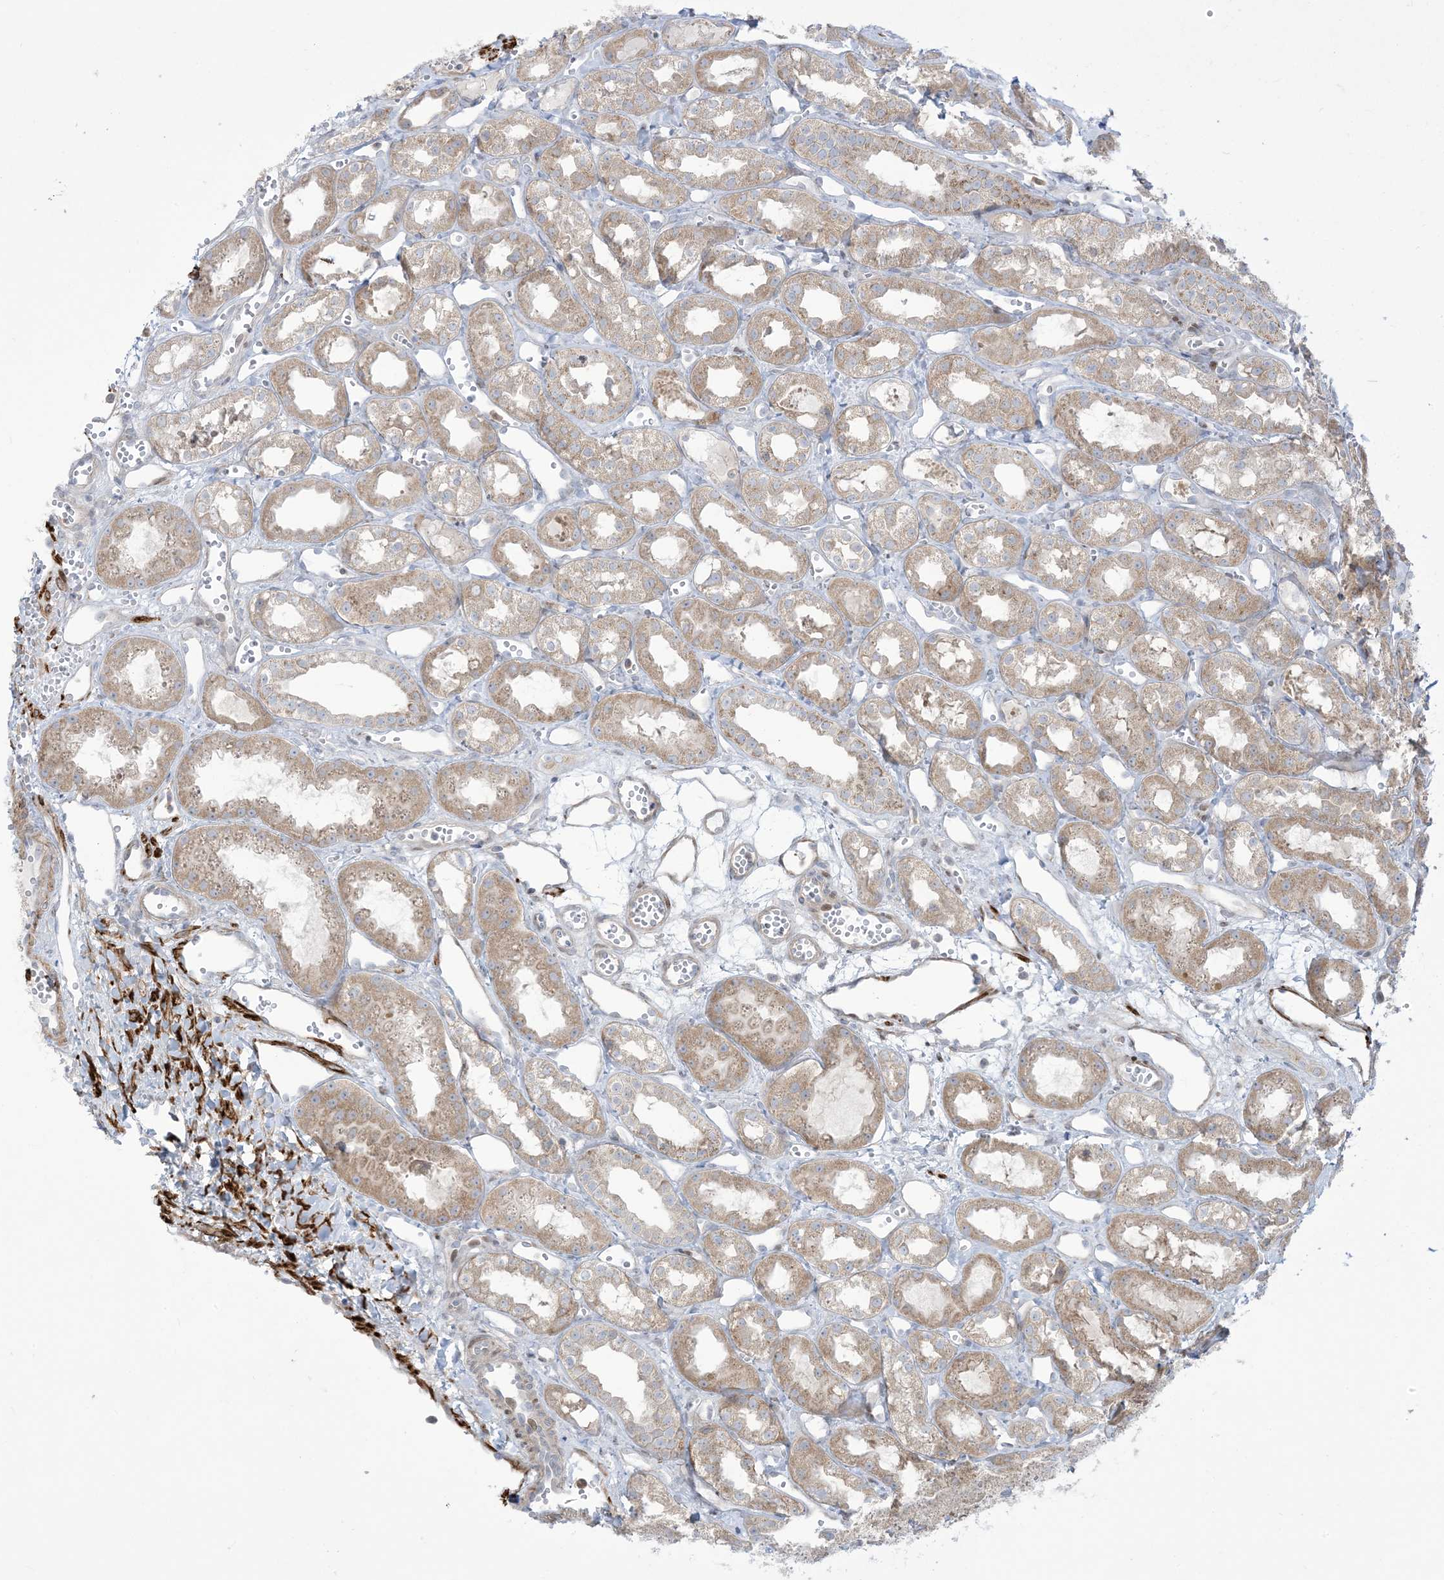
{"staining": {"intensity": "negative", "quantity": "none", "location": "none"}, "tissue": "kidney", "cell_type": "Cells in glomeruli", "image_type": "normal", "snomed": [{"axis": "morphology", "description": "Normal tissue, NOS"}, {"axis": "topography", "description": "Kidney"}], "caption": "Immunohistochemistry (IHC) of normal human kidney shows no expression in cells in glomeruli. The staining was performed using DAB (3,3'-diaminobenzidine) to visualize the protein expression in brown, while the nuclei were stained in blue with hematoxylin (Magnification: 20x).", "gene": "AFTPH", "patient": {"sex": "male", "age": 16}}